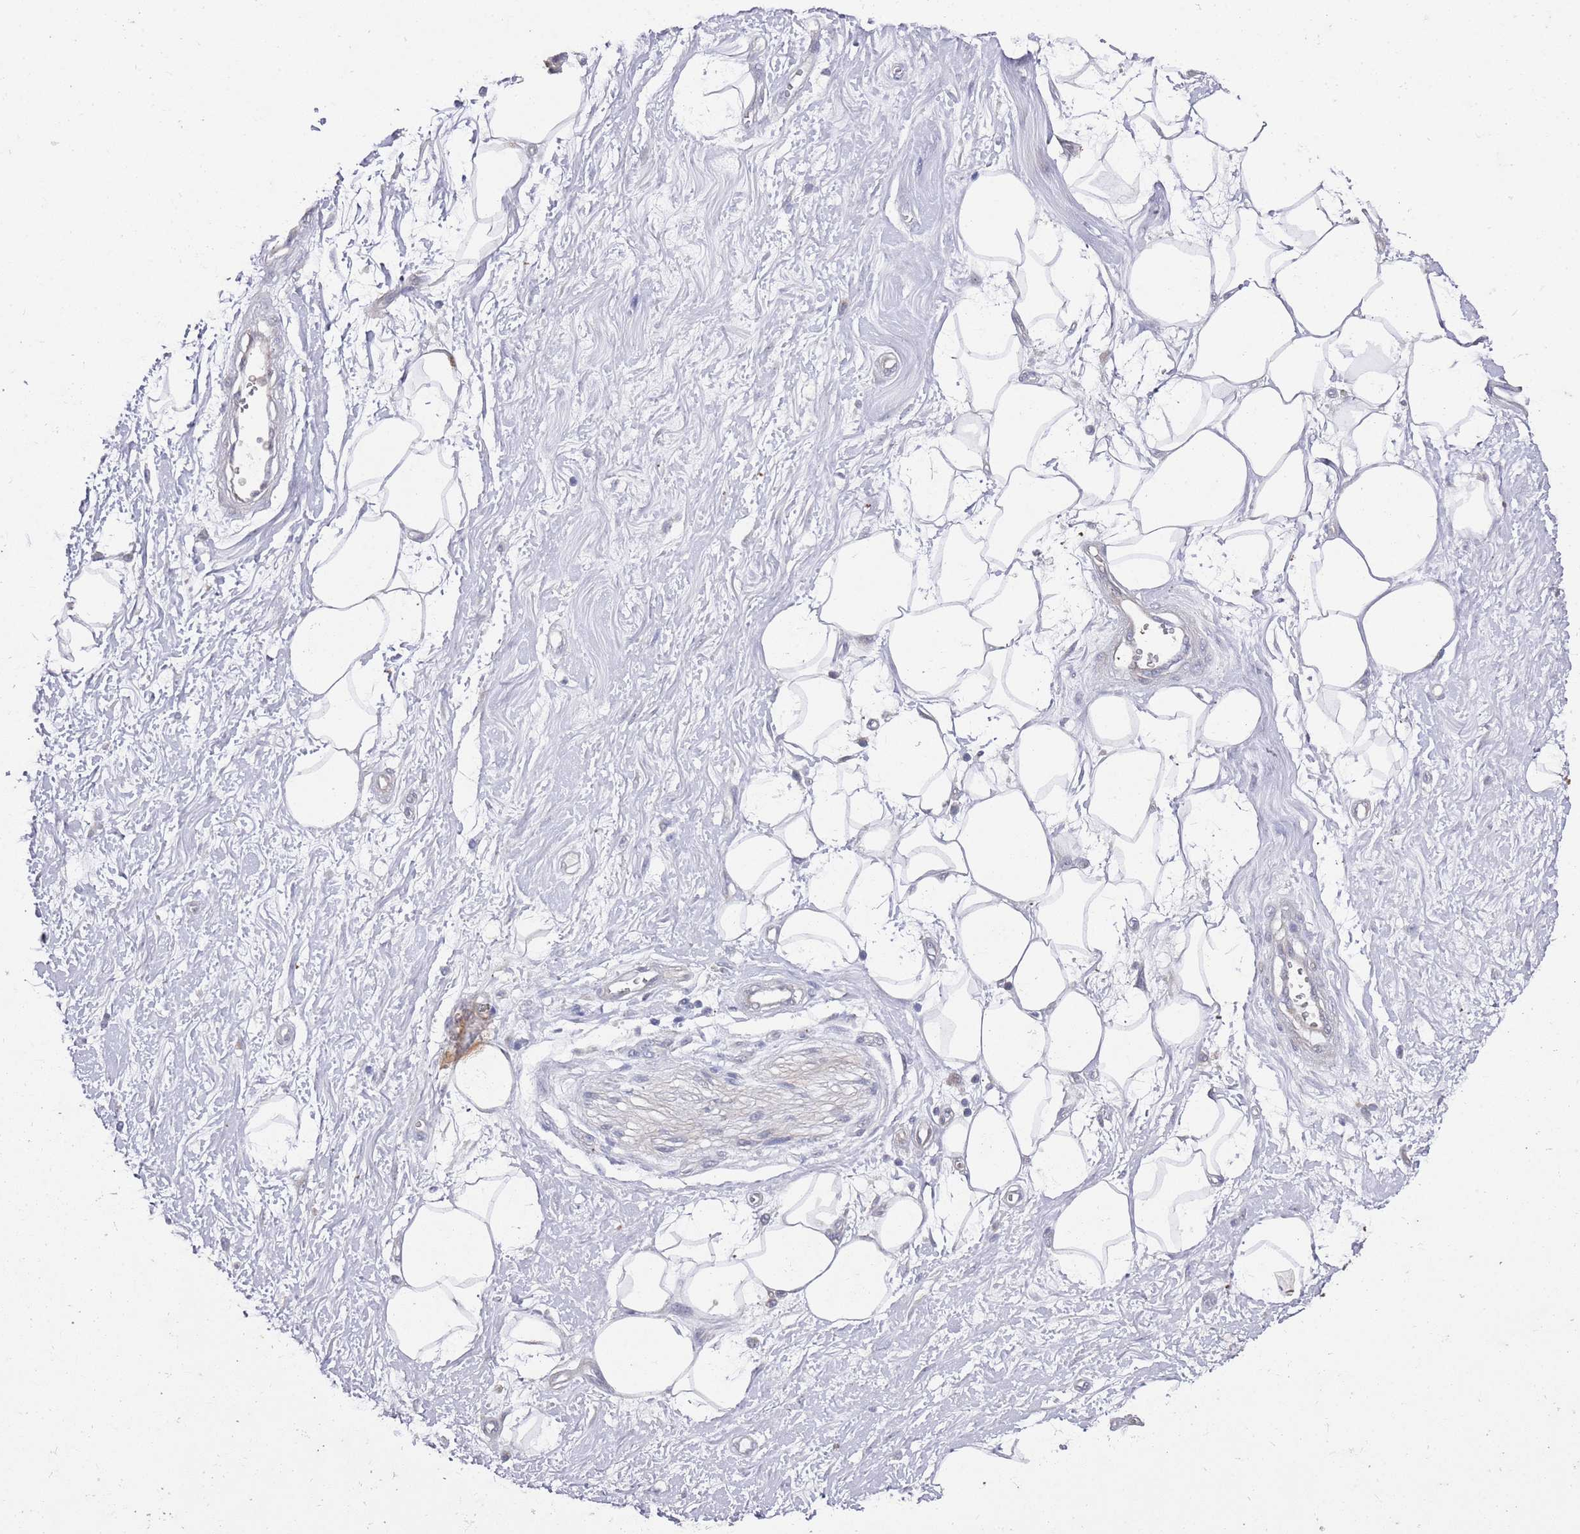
{"staining": {"intensity": "negative", "quantity": "none", "location": "none"}, "tissue": "adipose tissue", "cell_type": "Adipocytes", "image_type": "normal", "snomed": [{"axis": "morphology", "description": "Normal tissue, NOS"}, {"axis": "morphology", "description": "Adenocarcinoma, NOS"}, {"axis": "topography", "description": "Pancreas"}, {"axis": "topography", "description": "Peripheral nerve tissue"}], "caption": "DAB immunohistochemical staining of normal adipose tissue exhibits no significant expression in adipocytes.", "gene": "LACC1", "patient": {"sex": "male", "age": 59}}